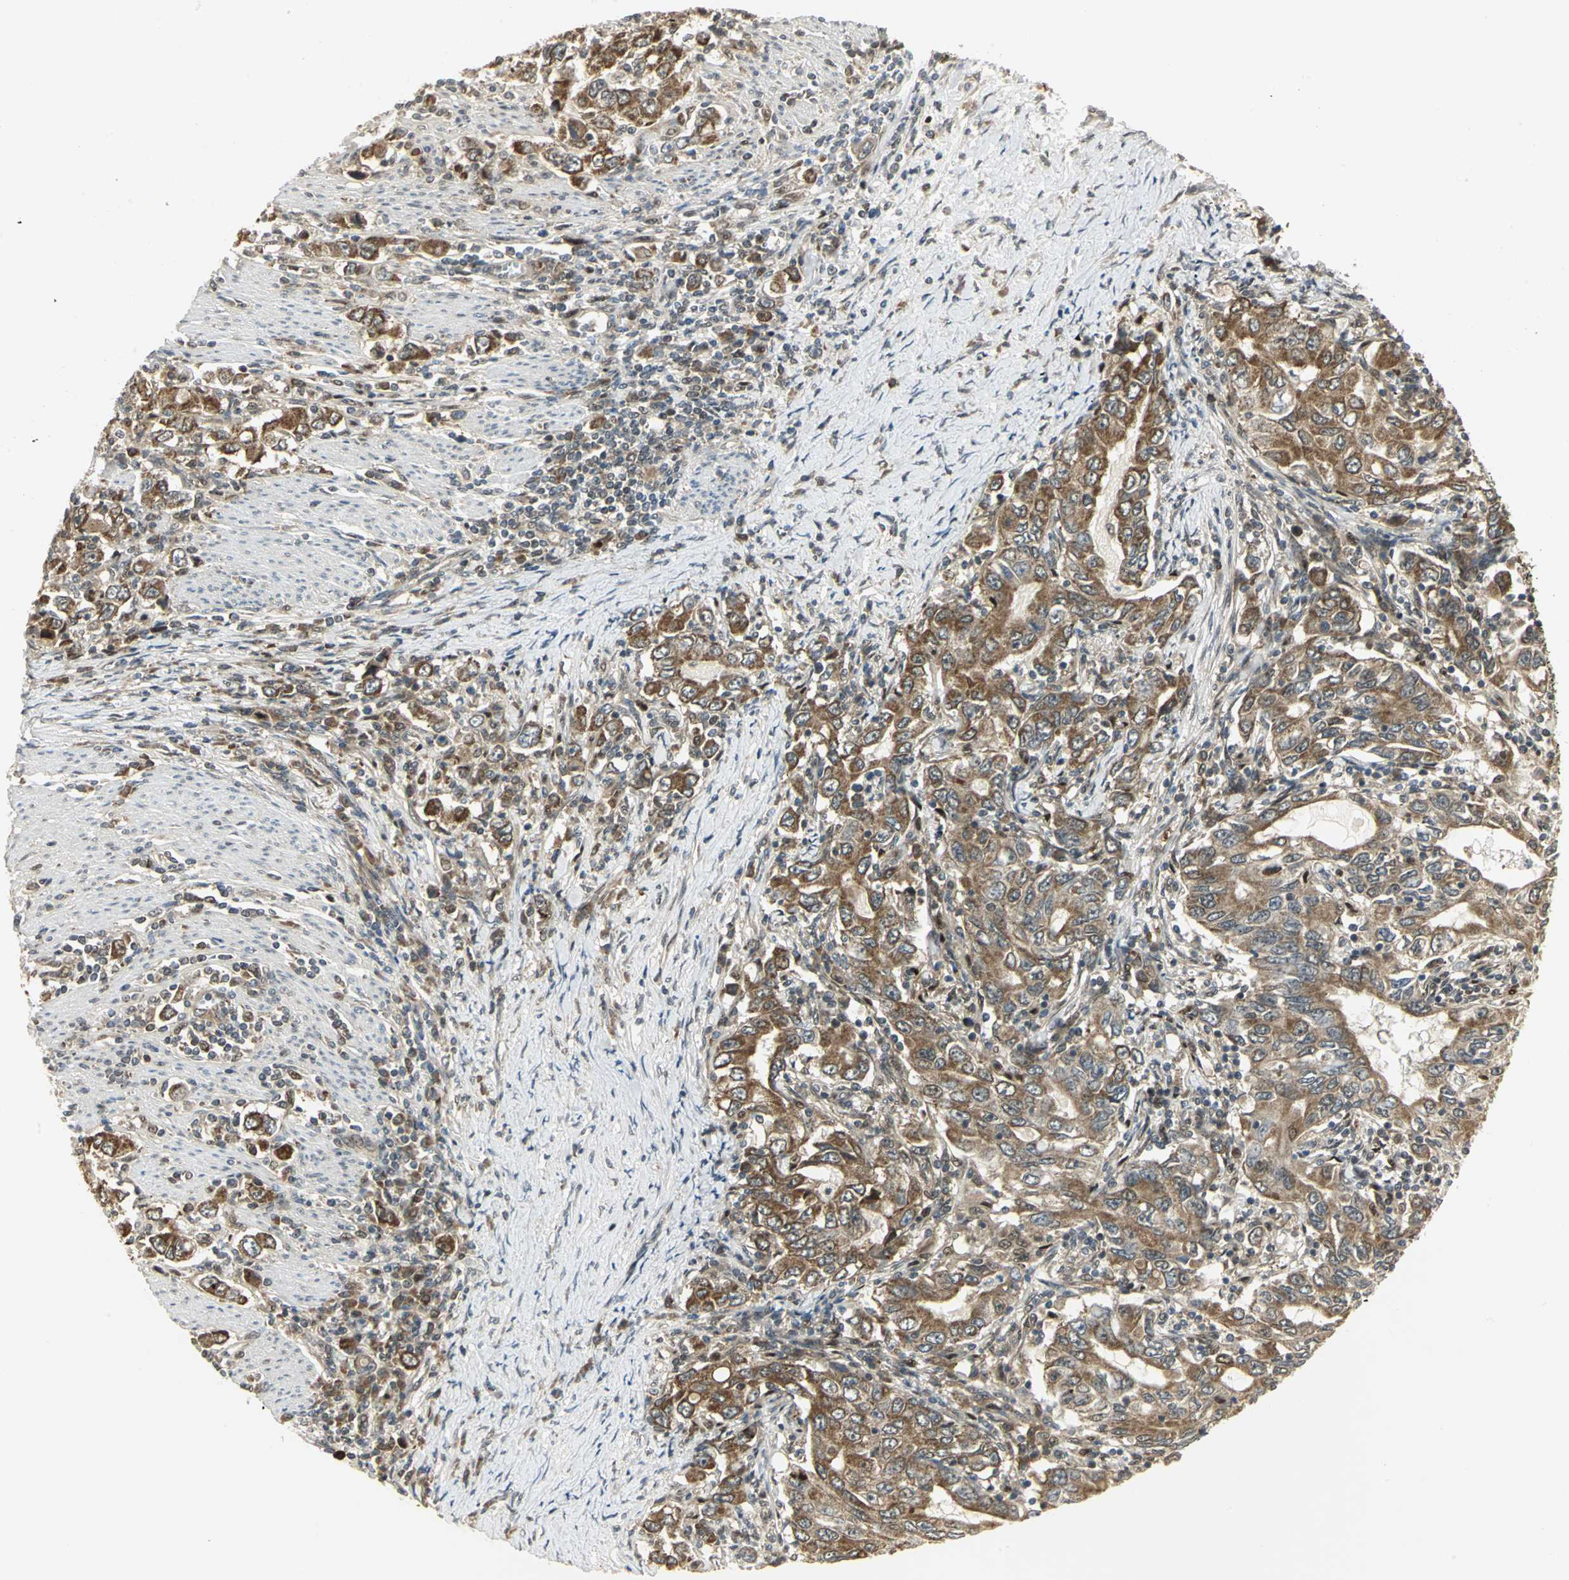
{"staining": {"intensity": "moderate", "quantity": ">75%", "location": "cytoplasmic/membranous"}, "tissue": "stomach cancer", "cell_type": "Tumor cells", "image_type": "cancer", "snomed": [{"axis": "morphology", "description": "Adenocarcinoma, NOS"}, {"axis": "topography", "description": "Stomach, lower"}], "caption": "Stomach adenocarcinoma stained for a protein (brown) reveals moderate cytoplasmic/membranous positive positivity in approximately >75% of tumor cells.", "gene": "PSMC4", "patient": {"sex": "female", "age": 72}}